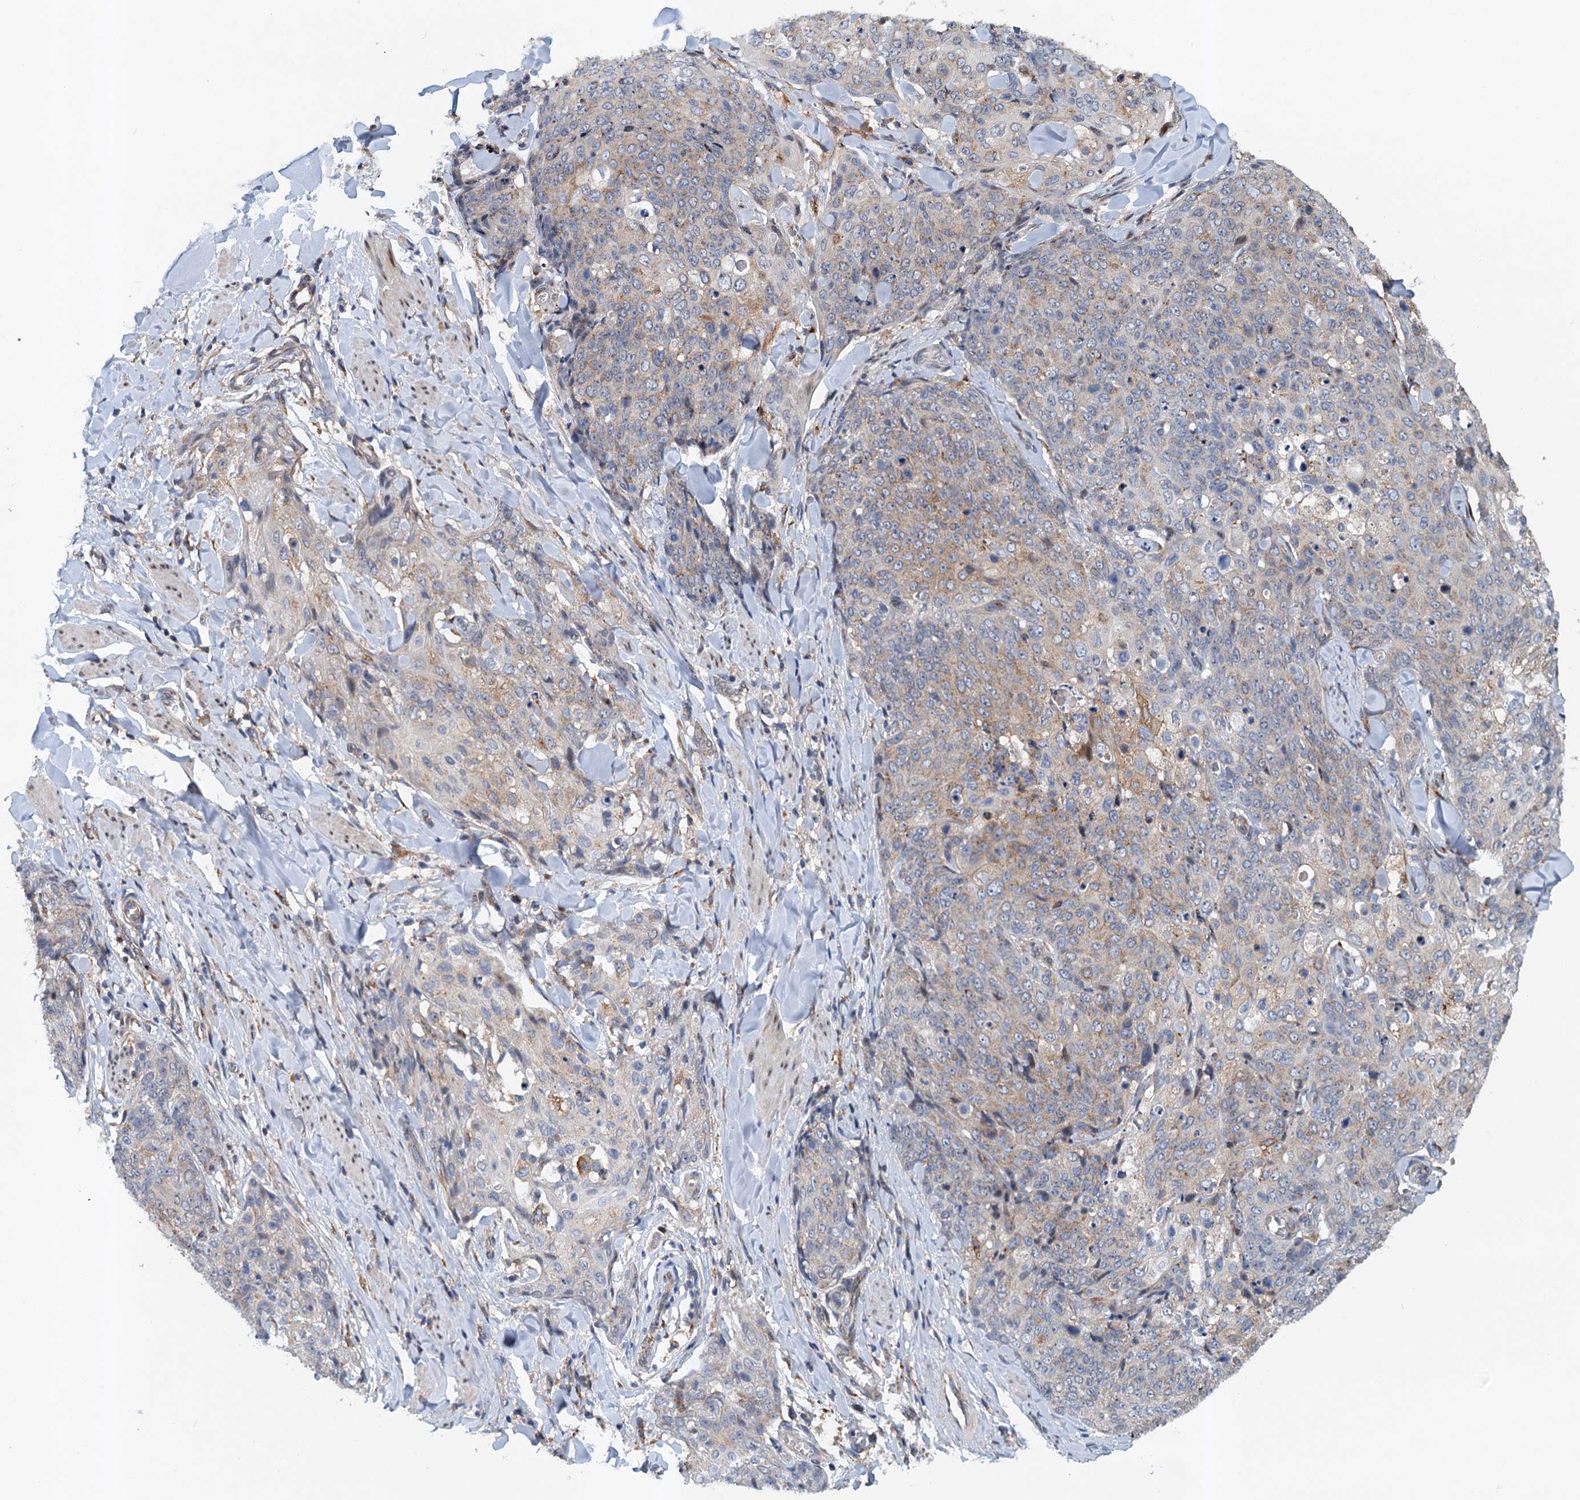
{"staining": {"intensity": "weak", "quantity": "<25%", "location": "cytoplasmic/membranous"}, "tissue": "skin cancer", "cell_type": "Tumor cells", "image_type": "cancer", "snomed": [{"axis": "morphology", "description": "Squamous cell carcinoma, NOS"}, {"axis": "topography", "description": "Skin"}, {"axis": "topography", "description": "Vulva"}], "caption": "Image shows no significant protein positivity in tumor cells of squamous cell carcinoma (skin).", "gene": "NBEA", "patient": {"sex": "female", "age": 85}}